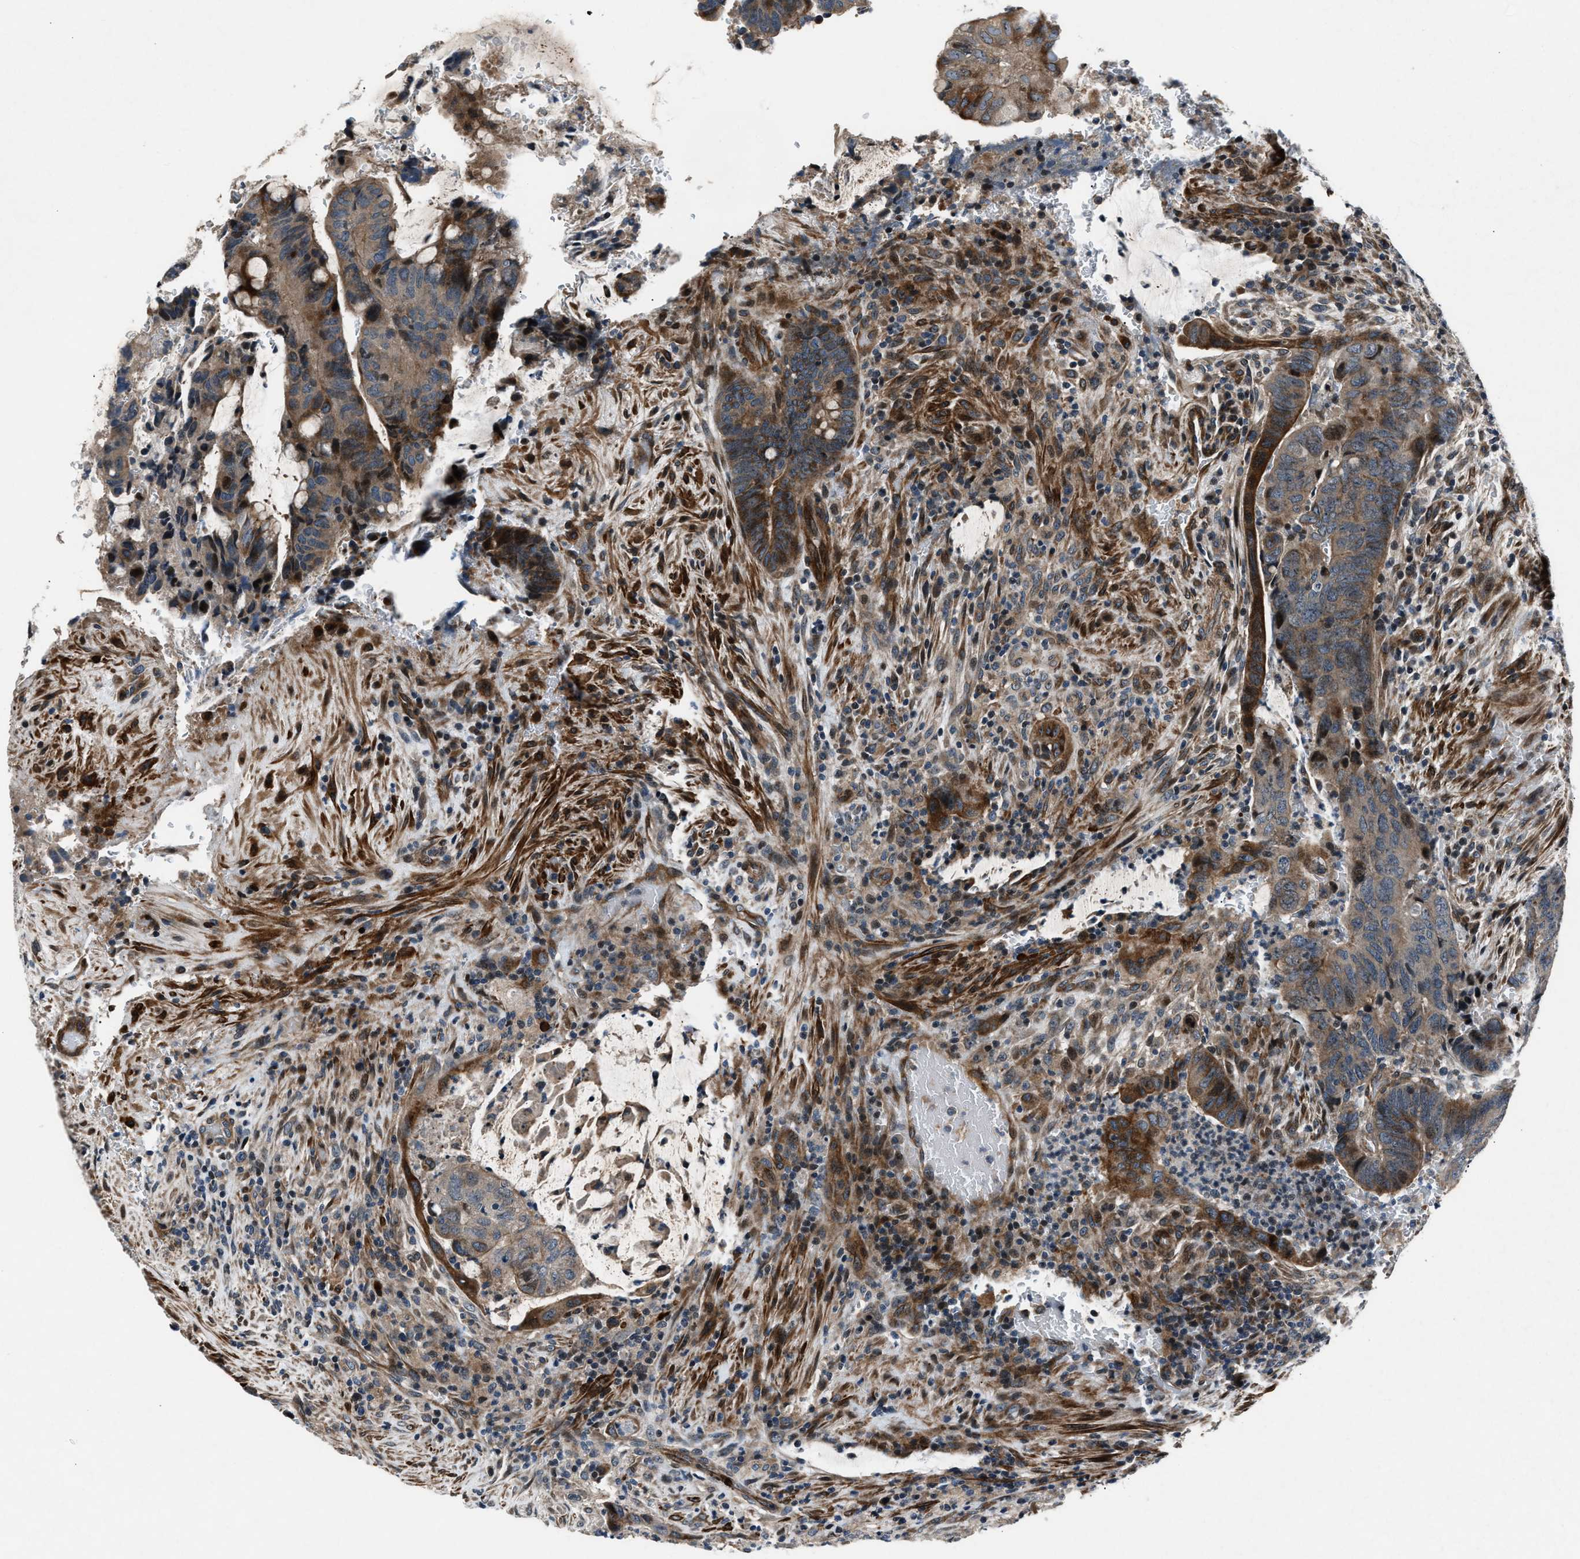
{"staining": {"intensity": "moderate", "quantity": ">75%", "location": "cytoplasmic/membranous"}, "tissue": "colorectal cancer", "cell_type": "Tumor cells", "image_type": "cancer", "snomed": [{"axis": "morphology", "description": "Normal tissue, NOS"}, {"axis": "morphology", "description": "Adenocarcinoma, NOS"}, {"axis": "topography", "description": "Rectum"}, {"axis": "topography", "description": "Peripheral nerve tissue"}], "caption": "This is an image of immunohistochemistry (IHC) staining of colorectal cancer (adenocarcinoma), which shows moderate positivity in the cytoplasmic/membranous of tumor cells.", "gene": "DYNC2I1", "patient": {"sex": "male", "age": 92}}